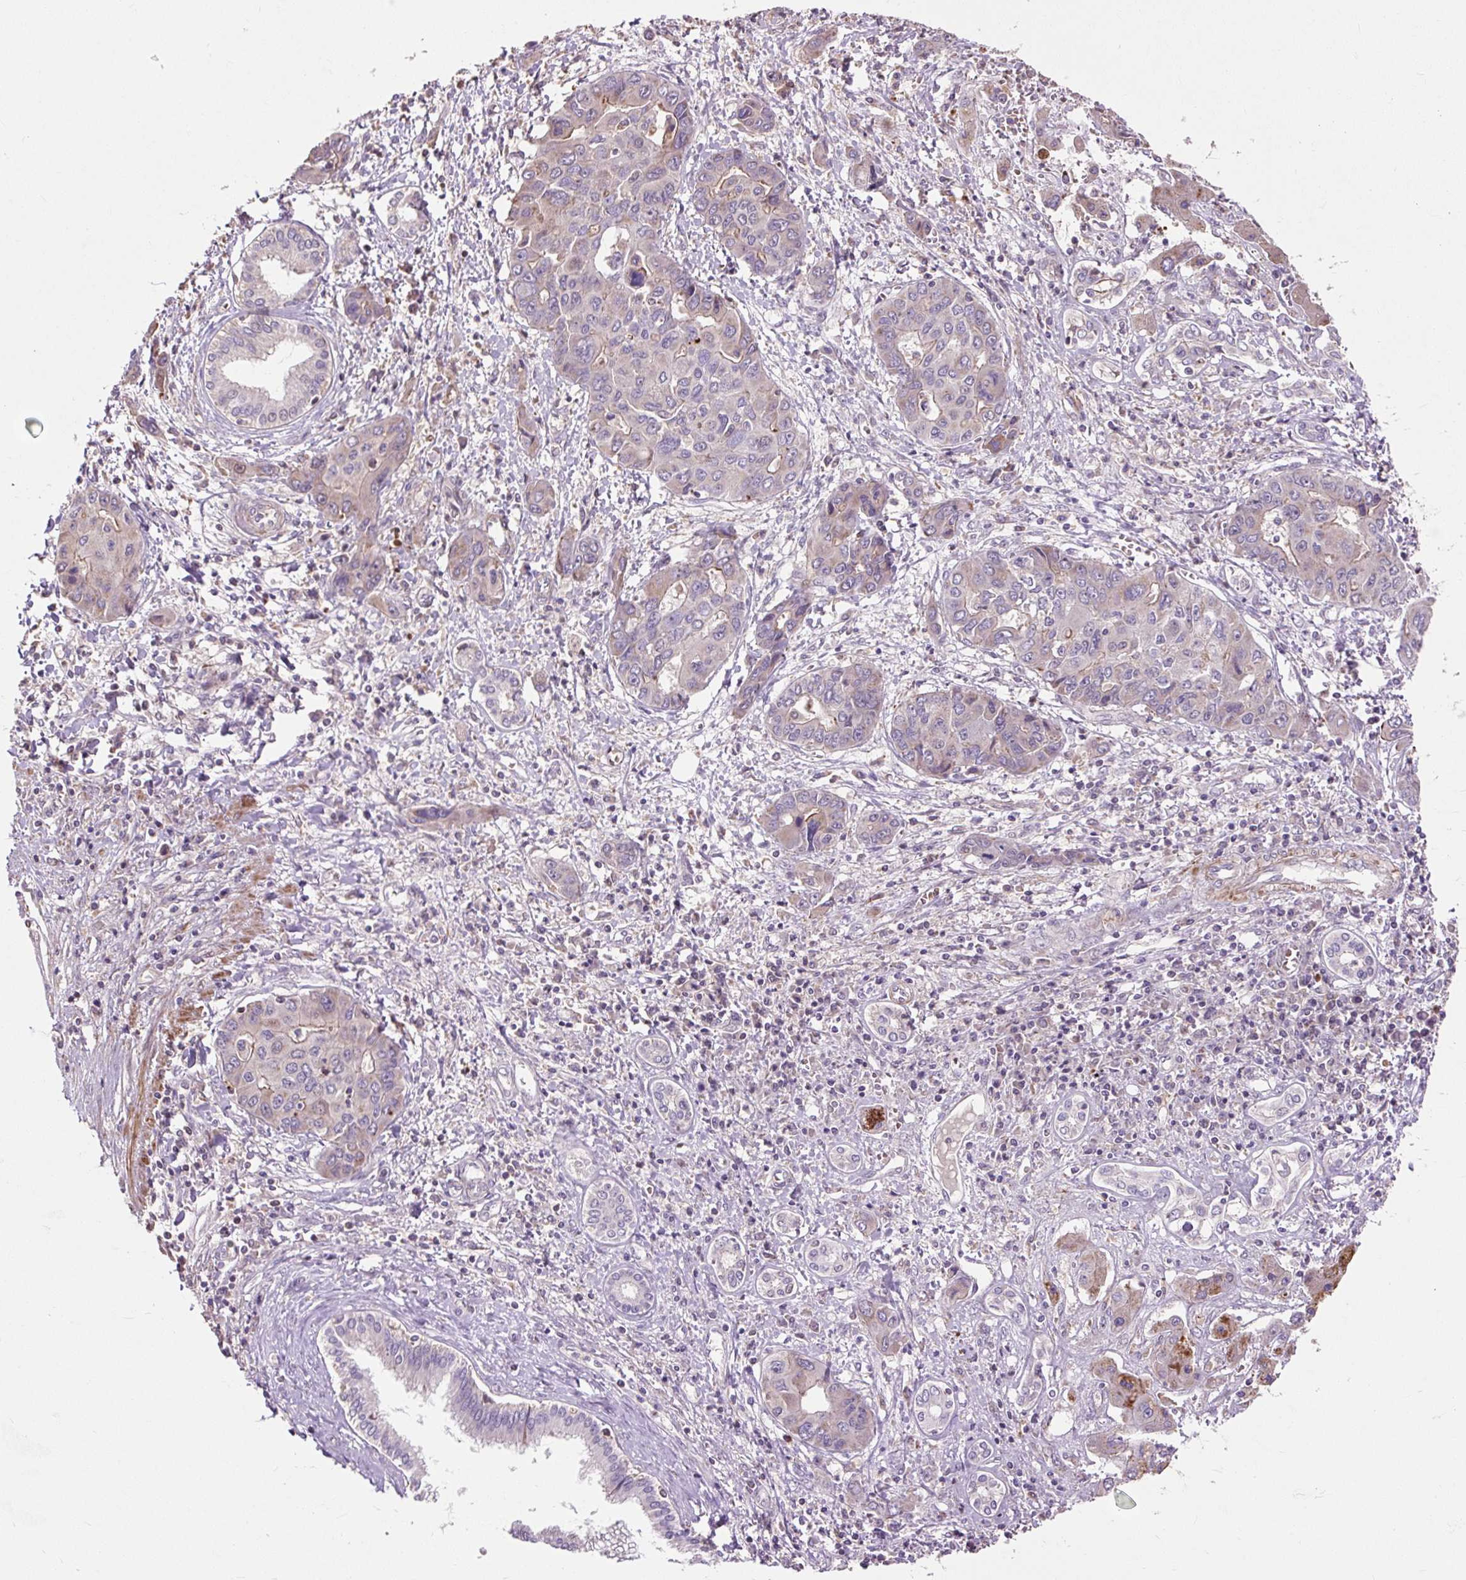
{"staining": {"intensity": "weak", "quantity": "<25%", "location": "cytoplasmic/membranous"}, "tissue": "liver cancer", "cell_type": "Tumor cells", "image_type": "cancer", "snomed": [{"axis": "morphology", "description": "Cholangiocarcinoma"}, {"axis": "topography", "description": "Liver"}], "caption": "Cholangiocarcinoma (liver) stained for a protein using immunohistochemistry (IHC) displays no expression tumor cells.", "gene": "PRIMPOL", "patient": {"sex": "male", "age": 67}}